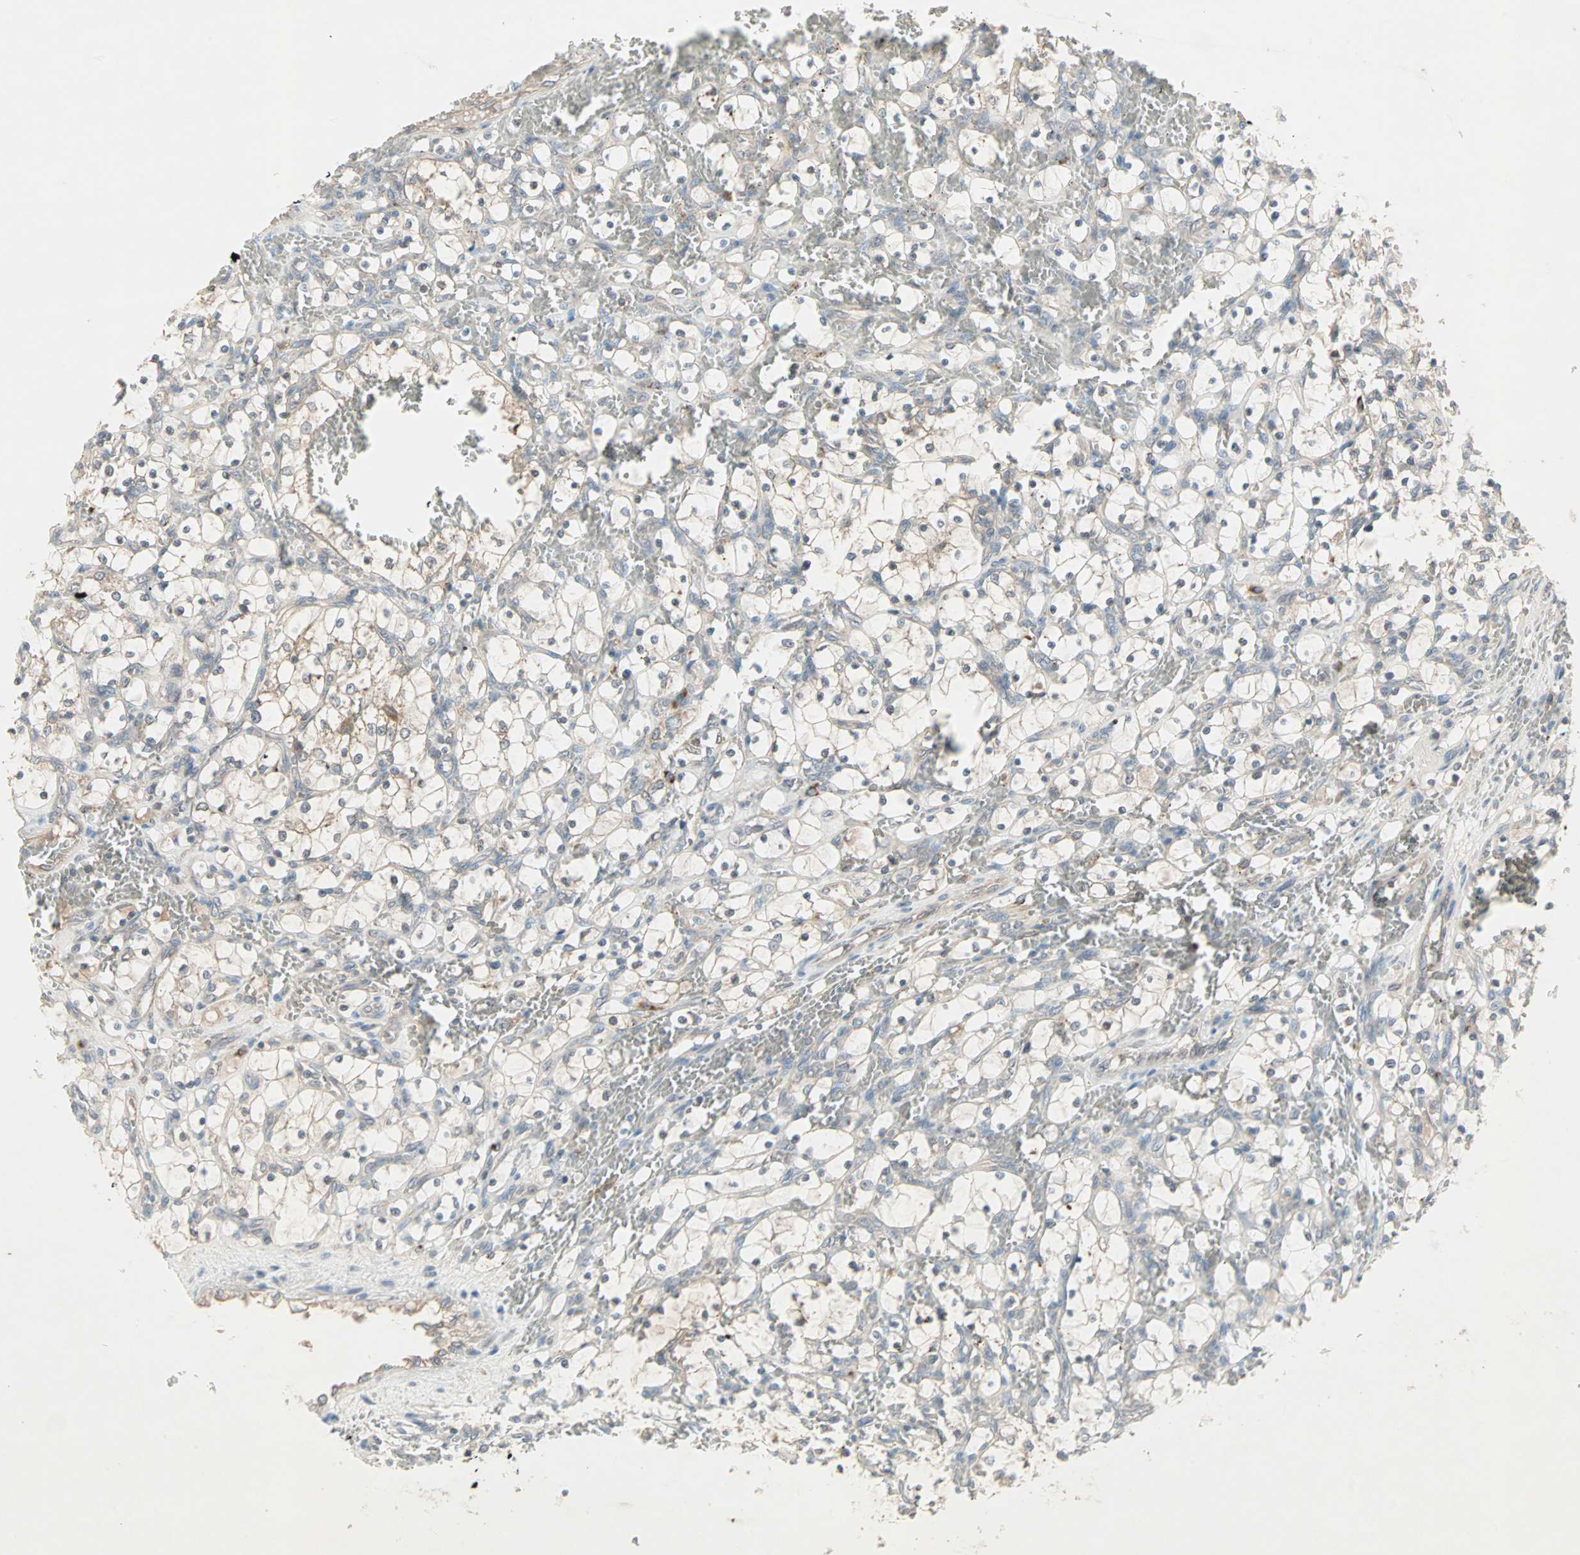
{"staining": {"intensity": "negative", "quantity": "none", "location": "none"}, "tissue": "renal cancer", "cell_type": "Tumor cells", "image_type": "cancer", "snomed": [{"axis": "morphology", "description": "Adenocarcinoma, NOS"}, {"axis": "topography", "description": "Kidney"}], "caption": "High power microscopy histopathology image of an immunohistochemistry histopathology image of renal cancer (adenocarcinoma), revealing no significant staining in tumor cells.", "gene": "JMJD7-PLA2G4B", "patient": {"sex": "female", "age": 69}}